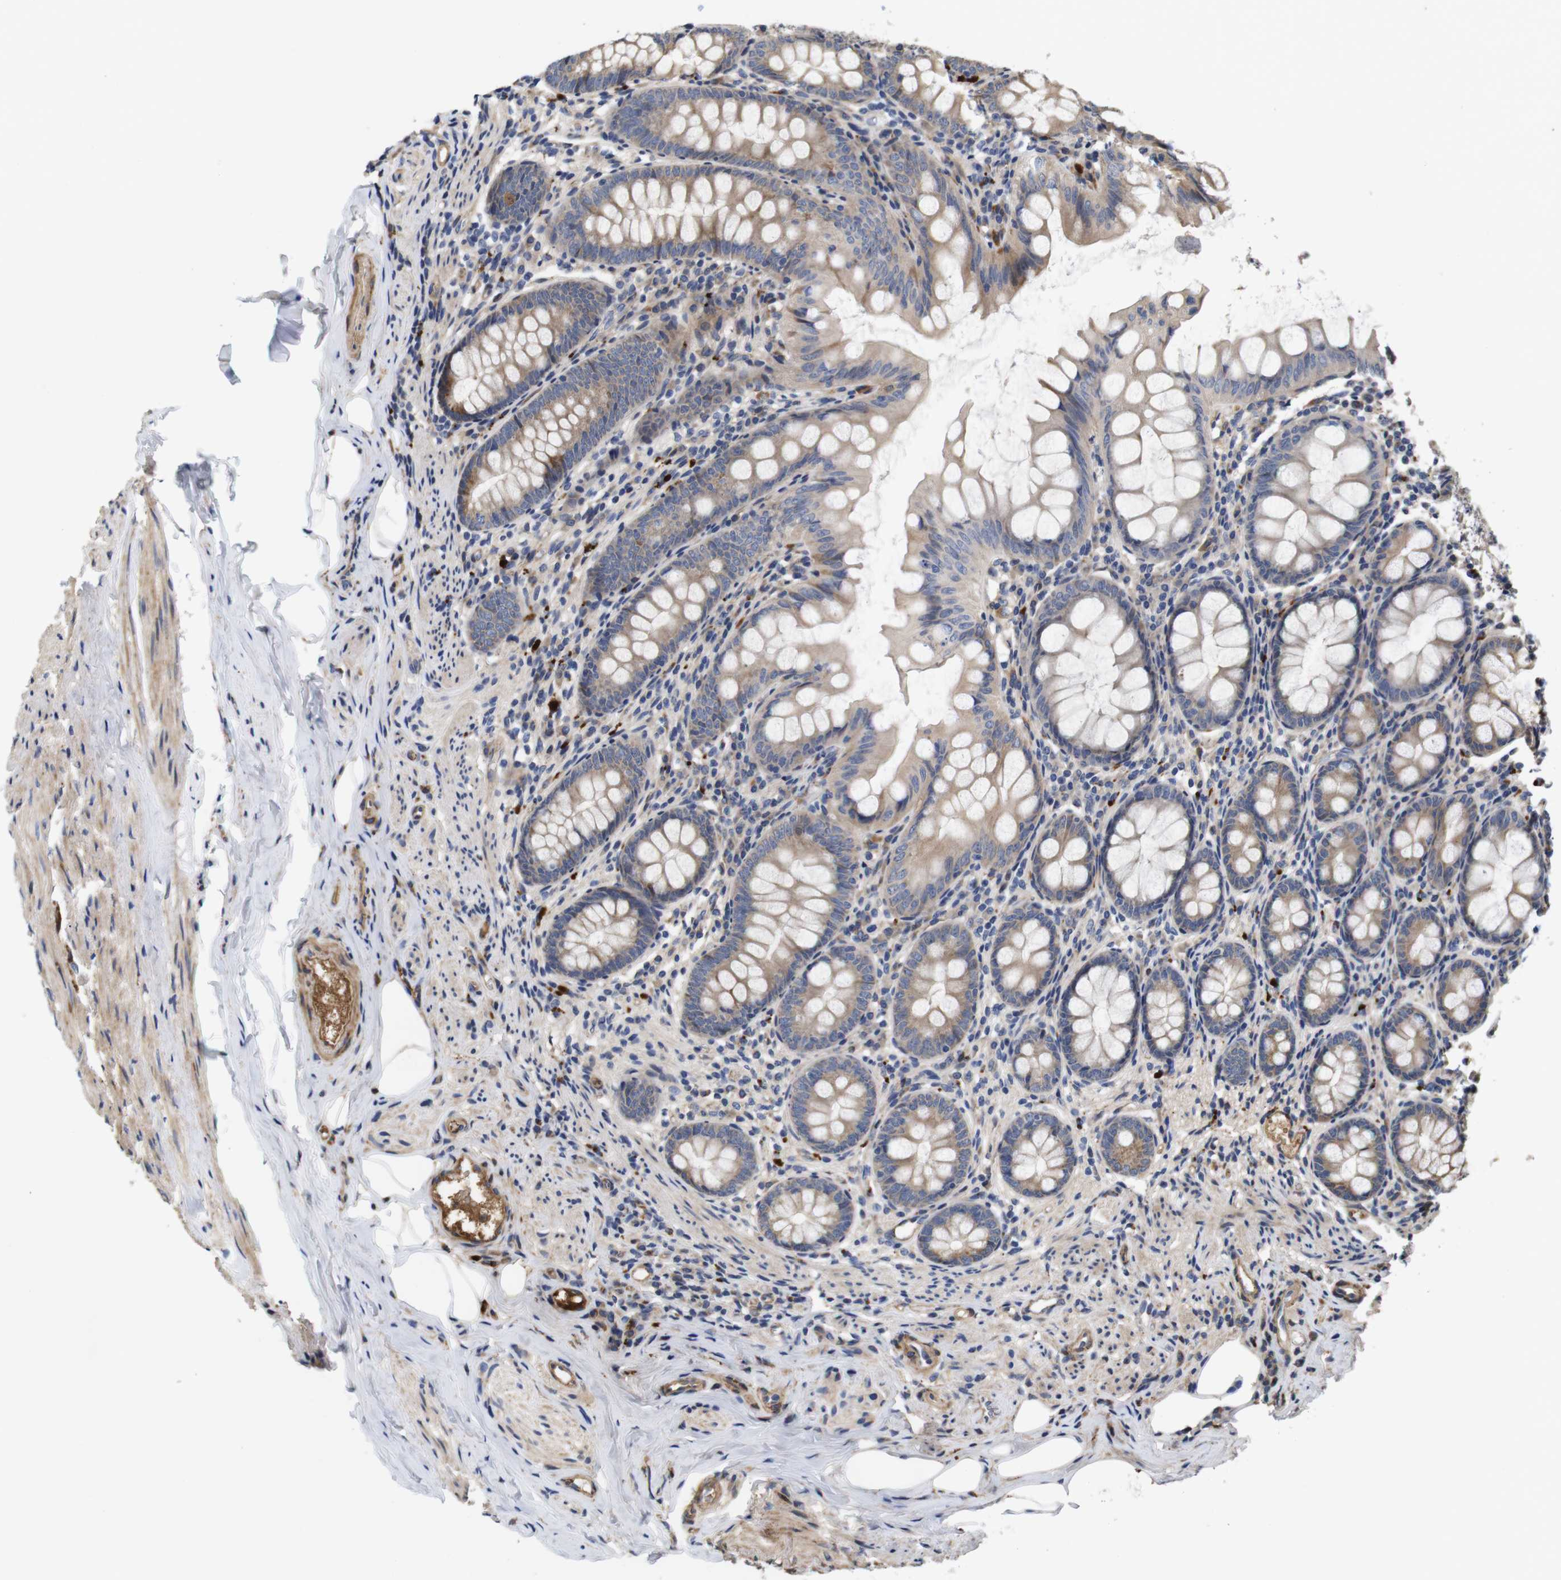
{"staining": {"intensity": "moderate", "quantity": ">75%", "location": "cytoplasmic/membranous"}, "tissue": "appendix", "cell_type": "Glandular cells", "image_type": "normal", "snomed": [{"axis": "morphology", "description": "Normal tissue, NOS"}, {"axis": "topography", "description": "Appendix"}], "caption": "Moderate cytoplasmic/membranous expression is identified in about >75% of glandular cells in normal appendix. (brown staining indicates protein expression, while blue staining denotes nuclei).", "gene": "SPRY3", "patient": {"sex": "female", "age": 77}}